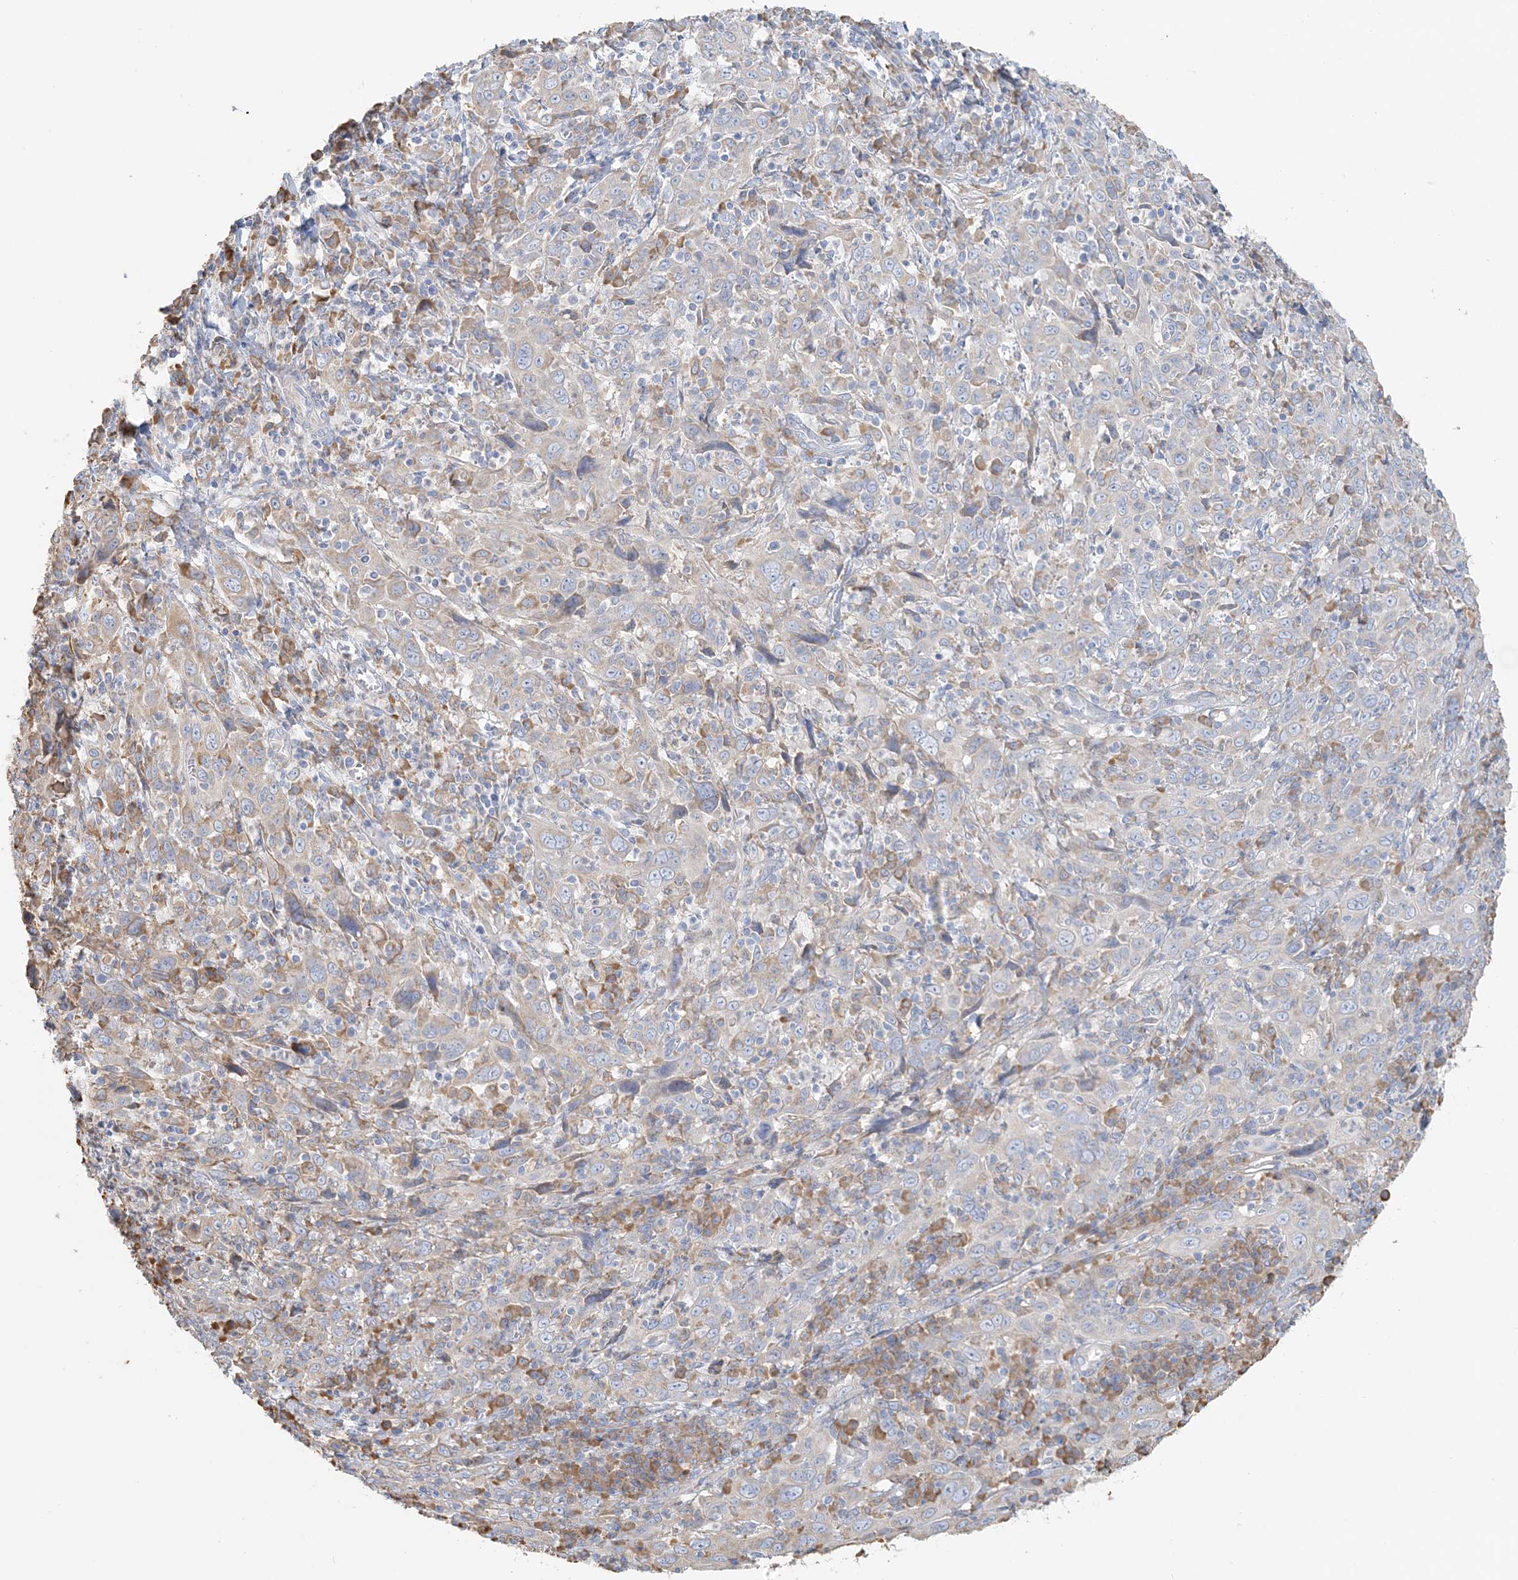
{"staining": {"intensity": "negative", "quantity": "none", "location": "none"}, "tissue": "cervical cancer", "cell_type": "Tumor cells", "image_type": "cancer", "snomed": [{"axis": "morphology", "description": "Squamous cell carcinoma, NOS"}, {"axis": "topography", "description": "Cervix"}], "caption": "IHC photomicrograph of human cervical cancer stained for a protein (brown), which exhibits no expression in tumor cells.", "gene": "TBC1D5", "patient": {"sex": "female", "age": 46}}